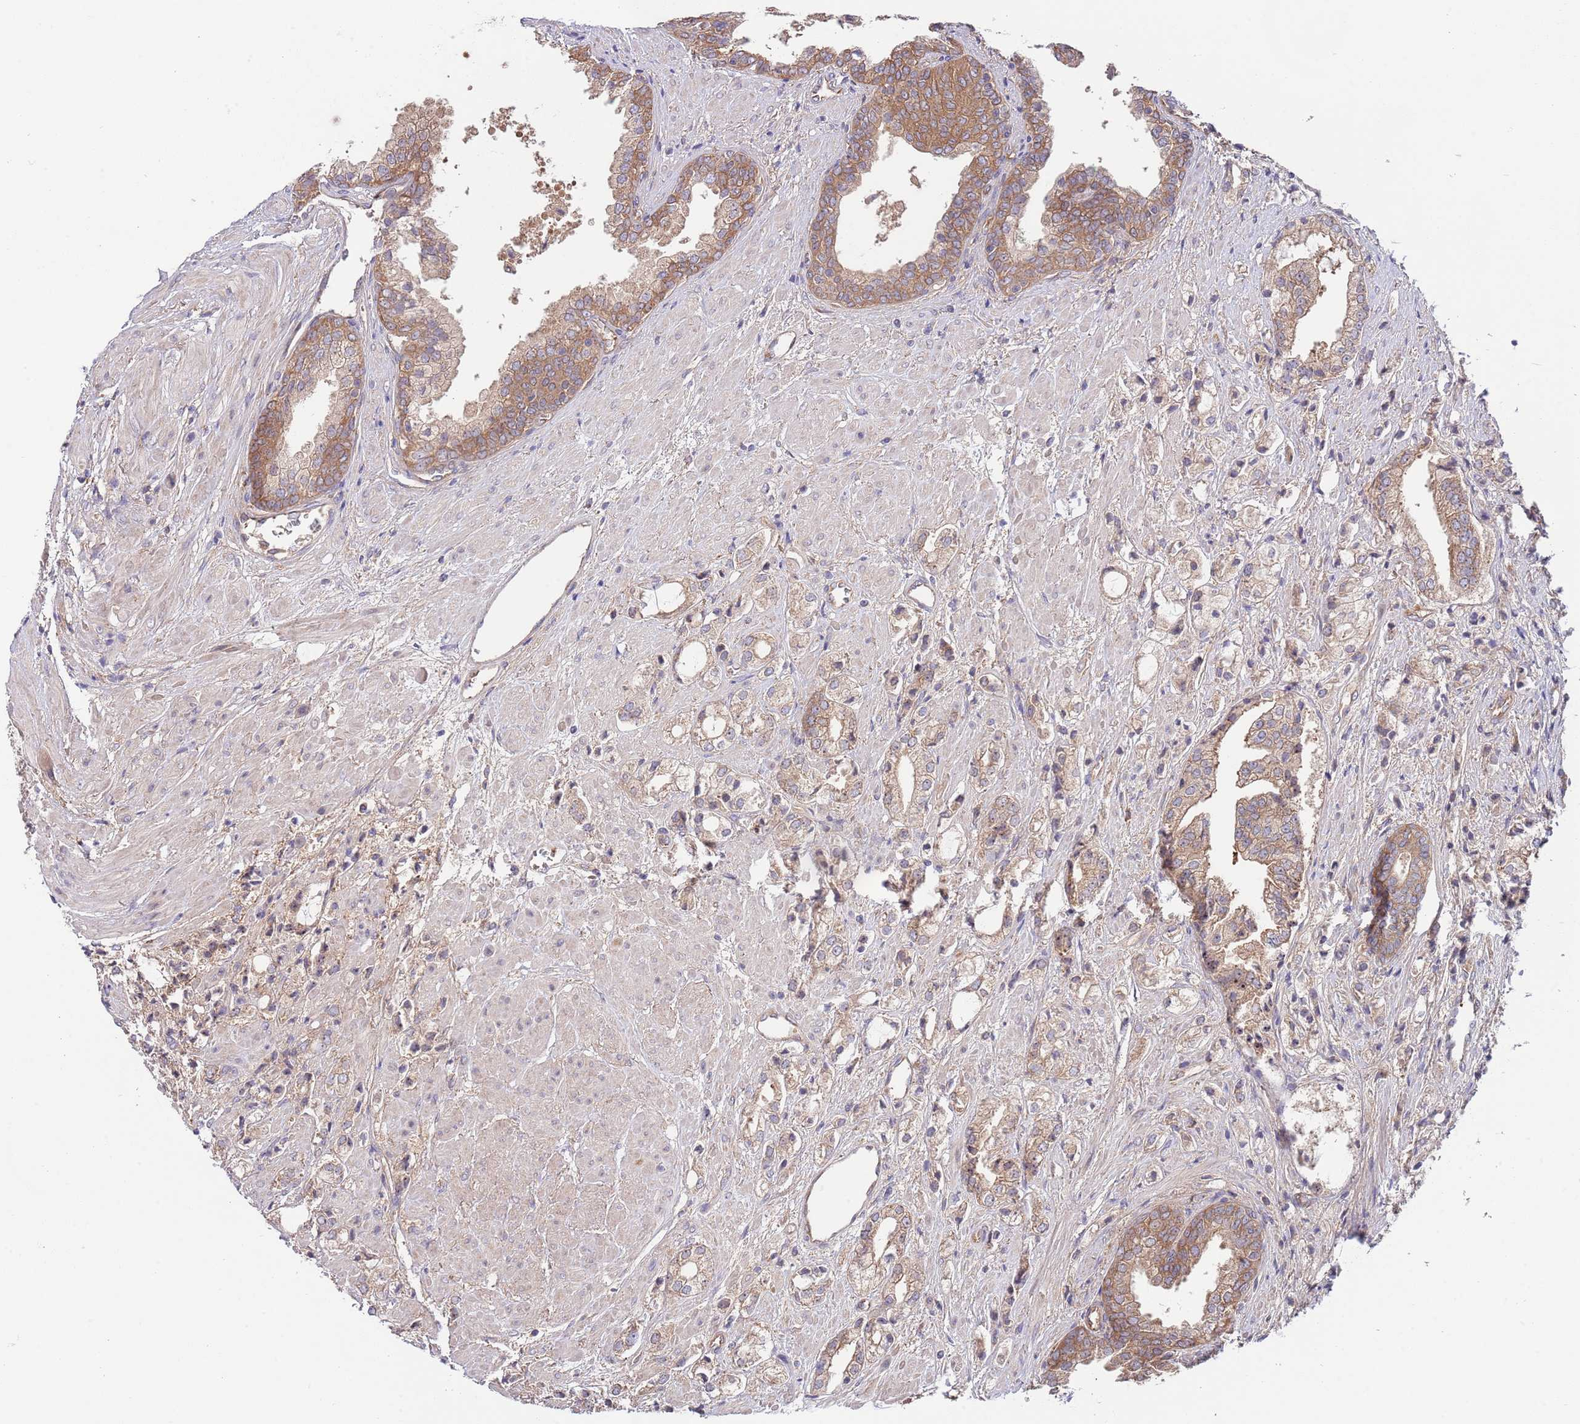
{"staining": {"intensity": "moderate", "quantity": ">75%", "location": "cytoplasmic/membranous"}, "tissue": "prostate cancer", "cell_type": "Tumor cells", "image_type": "cancer", "snomed": [{"axis": "morphology", "description": "Adenocarcinoma, High grade"}, {"axis": "topography", "description": "Prostate"}], "caption": "A high-resolution photomicrograph shows immunohistochemistry (IHC) staining of prostate adenocarcinoma (high-grade), which shows moderate cytoplasmic/membranous expression in approximately >75% of tumor cells.", "gene": "EIF3F", "patient": {"sex": "male", "age": 50}}